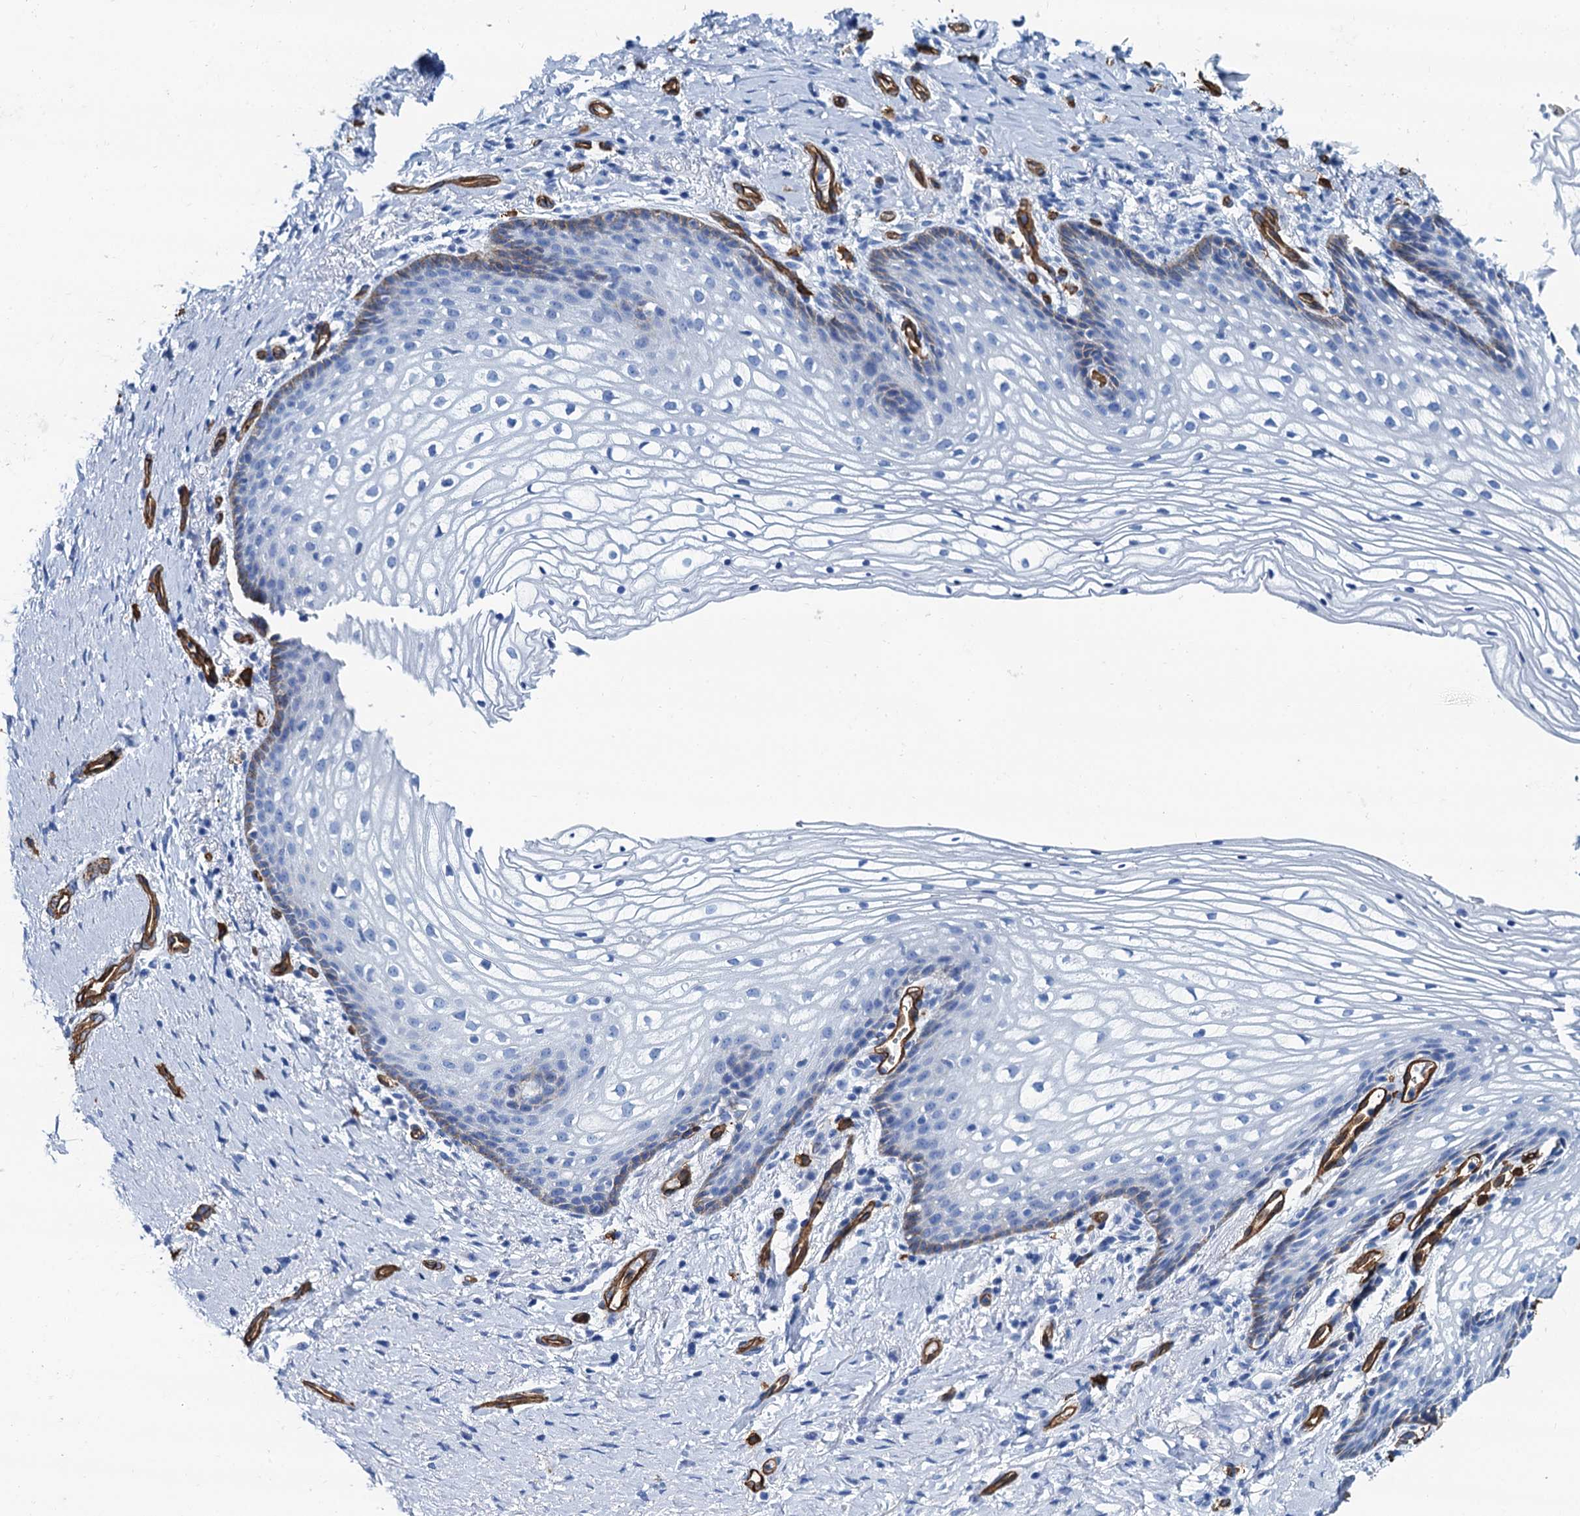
{"staining": {"intensity": "weak", "quantity": "<25%", "location": "cytoplasmic/membranous"}, "tissue": "vagina", "cell_type": "Squamous epithelial cells", "image_type": "normal", "snomed": [{"axis": "morphology", "description": "Normal tissue, NOS"}, {"axis": "topography", "description": "Vagina"}], "caption": "An immunohistochemistry (IHC) micrograph of benign vagina is shown. There is no staining in squamous epithelial cells of vagina. (DAB IHC visualized using brightfield microscopy, high magnification).", "gene": "CAVIN2", "patient": {"sex": "female", "age": 60}}